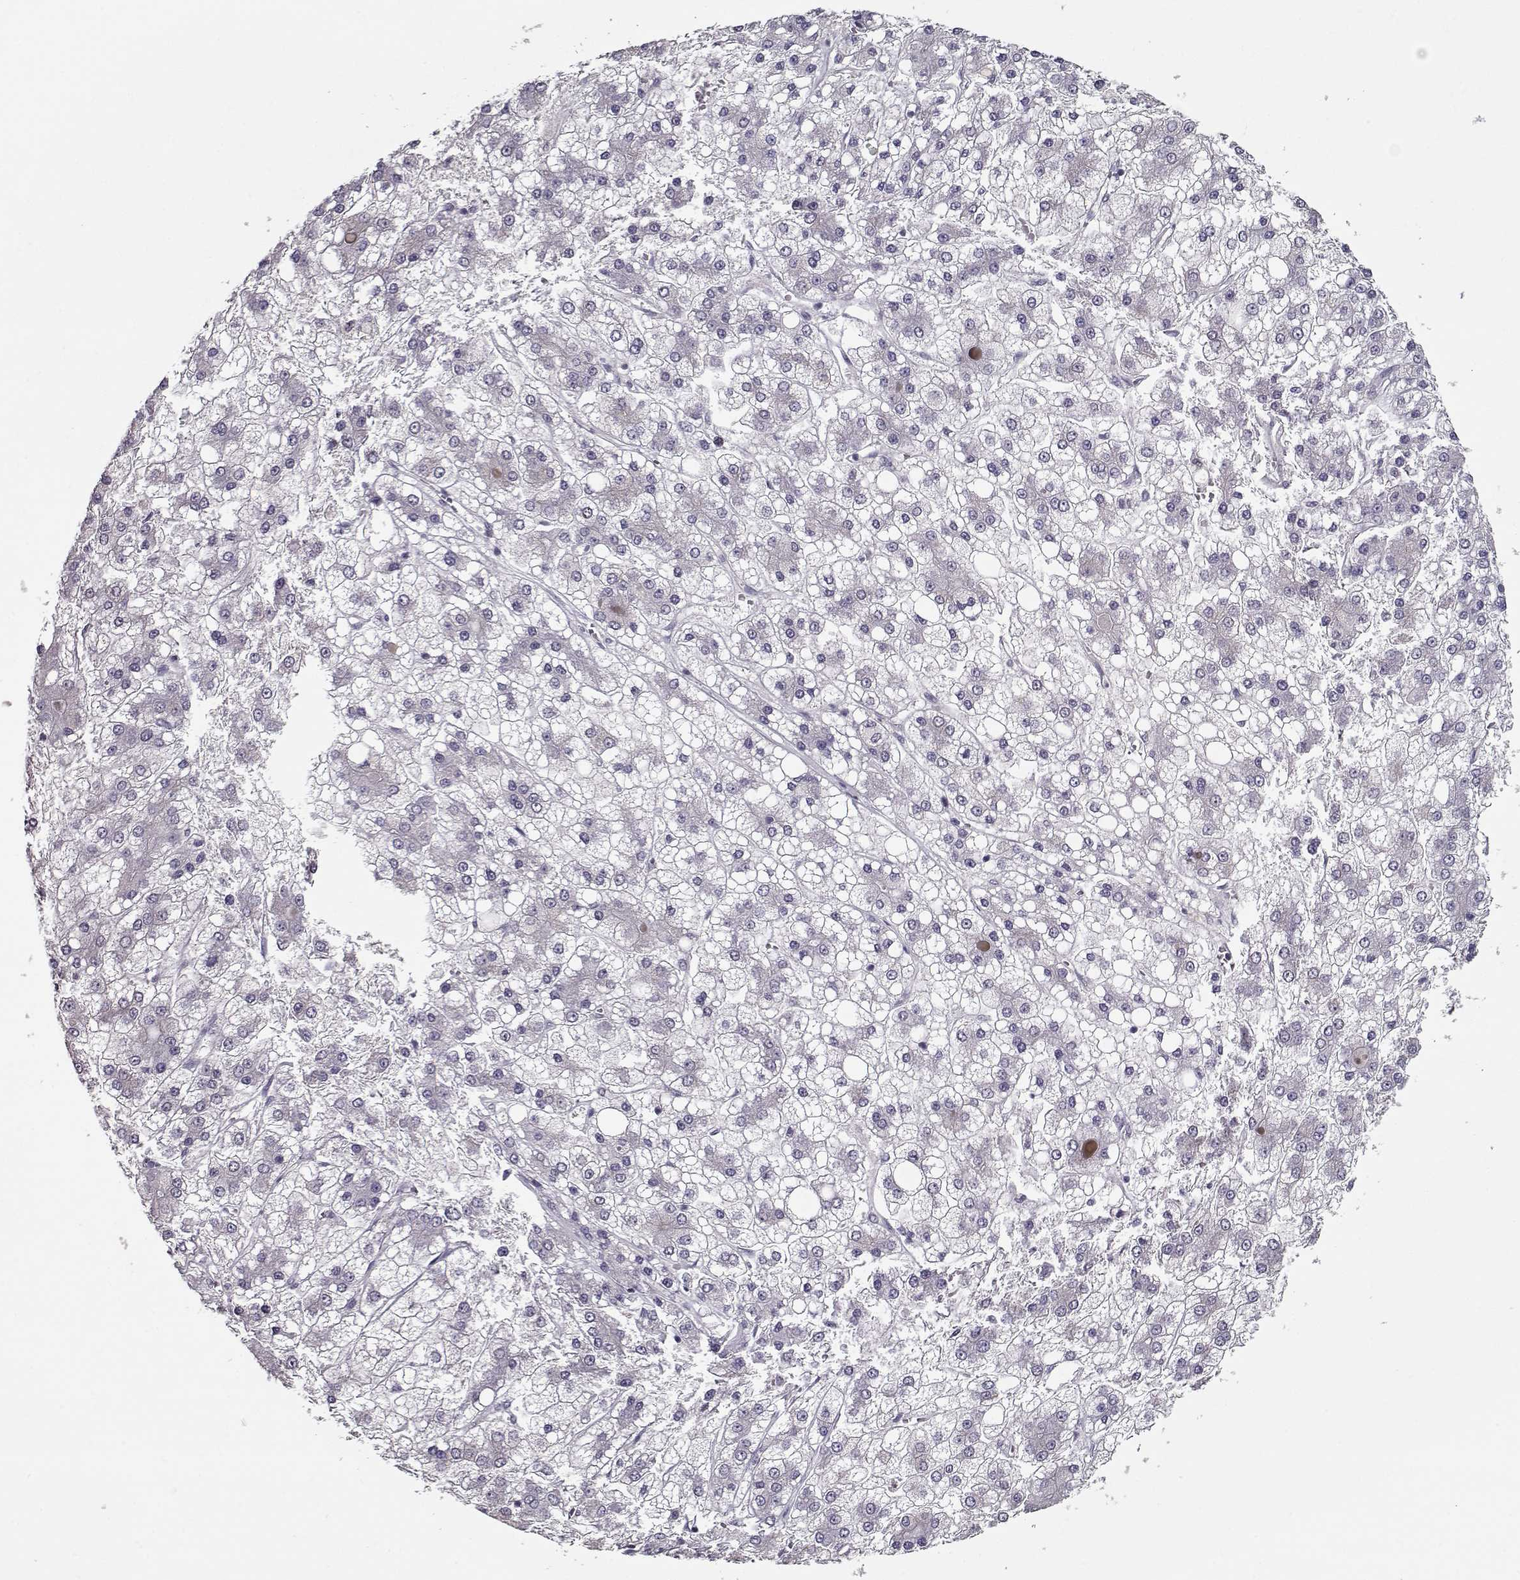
{"staining": {"intensity": "negative", "quantity": "none", "location": "none"}, "tissue": "liver cancer", "cell_type": "Tumor cells", "image_type": "cancer", "snomed": [{"axis": "morphology", "description": "Carcinoma, Hepatocellular, NOS"}, {"axis": "topography", "description": "Liver"}], "caption": "A histopathology image of human liver cancer (hepatocellular carcinoma) is negative for staining in tumor cells.", "gene": "SEC16B", "patient": {"sex": "male", "age": 73}}